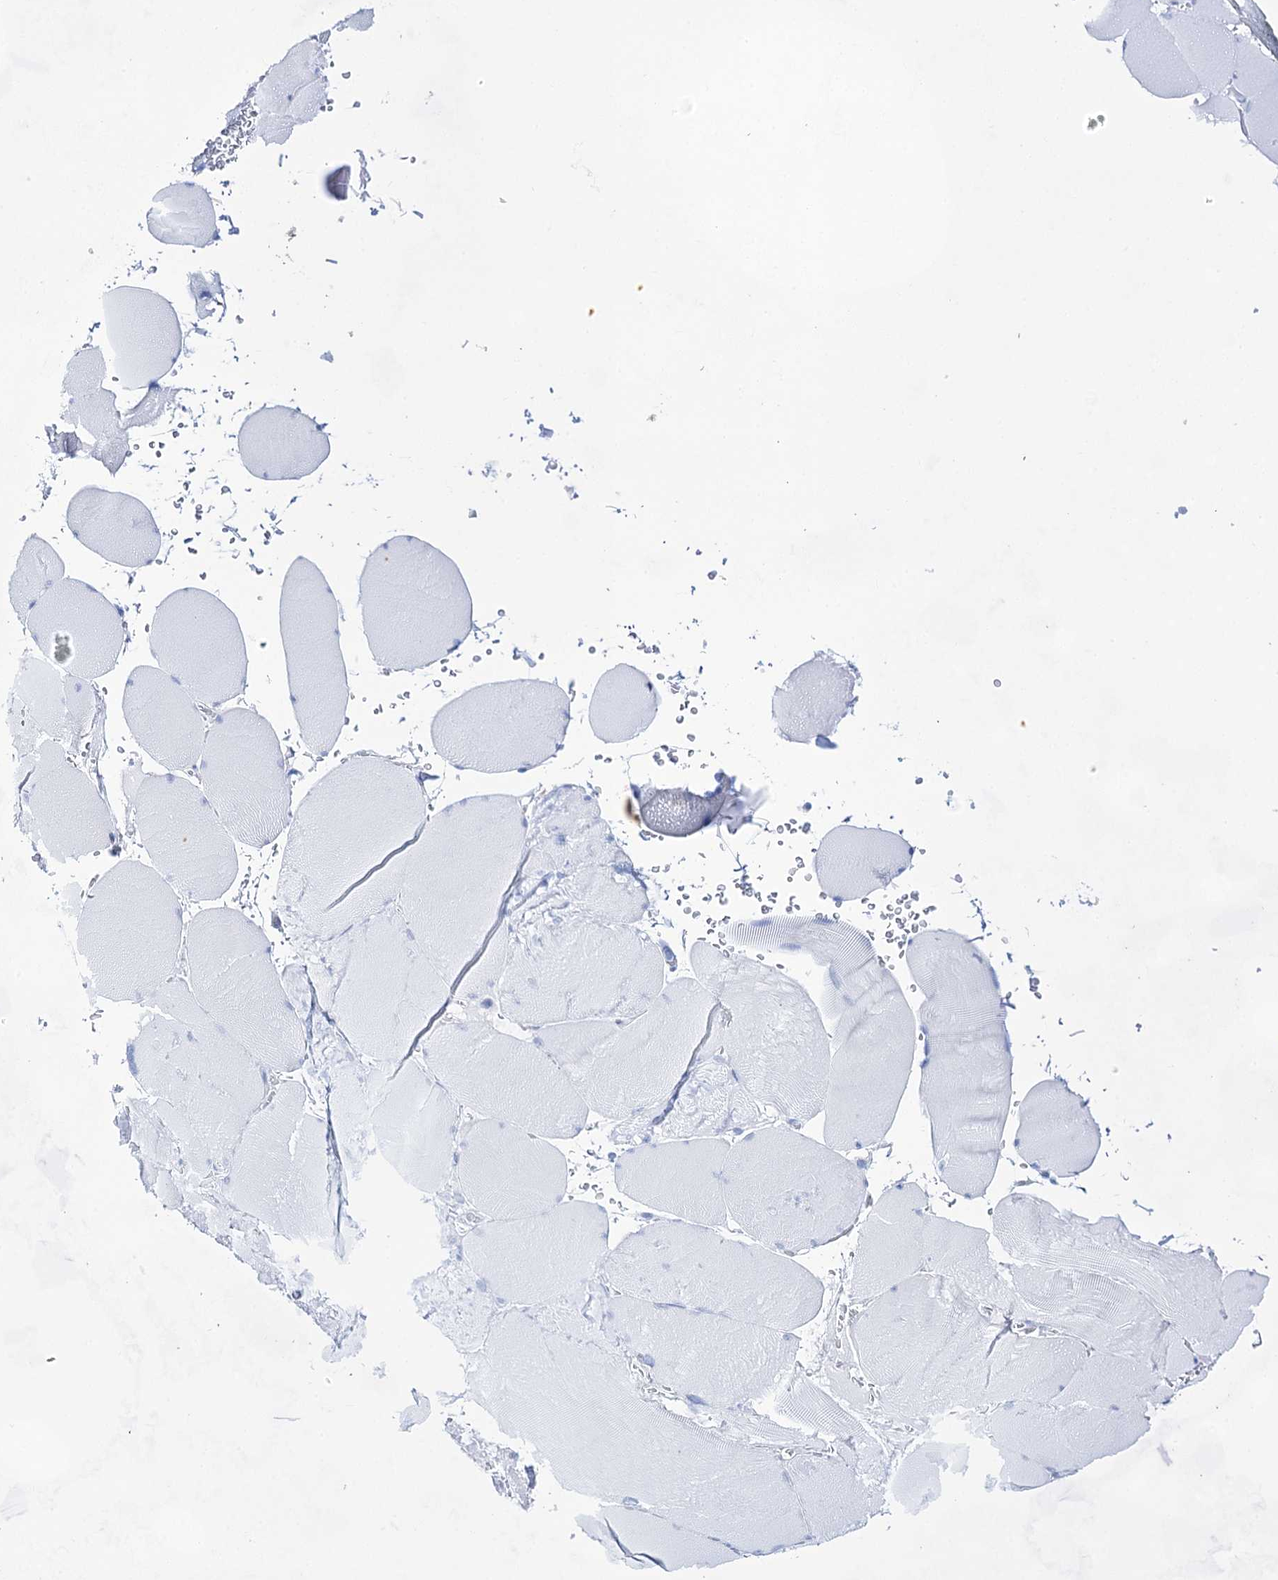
{"staining": {"intensity": "negative", "quantity": "none", "location": "none"}, "tissue": "skeletal muscle", "cell_type": "Myocytes", "image_type": "normal", "snomed": [{"axis": "morphology", "description": "Normal tissue, NOS"}, {"axis": "topography", "description": "Skeletal muscle"}, {"axis": "topography", "description": "Head-Neck"}], "caption": "An immunohistochemistry image of unremarkable skeletal muscle is shown. There is no staining in myocytes of skeletal muscle. (Immunohistochemistry (ihc), brightfield microscopy, high magnification).", "gene": "LALBA", "patient": {"sex": "male", "age": 66}}